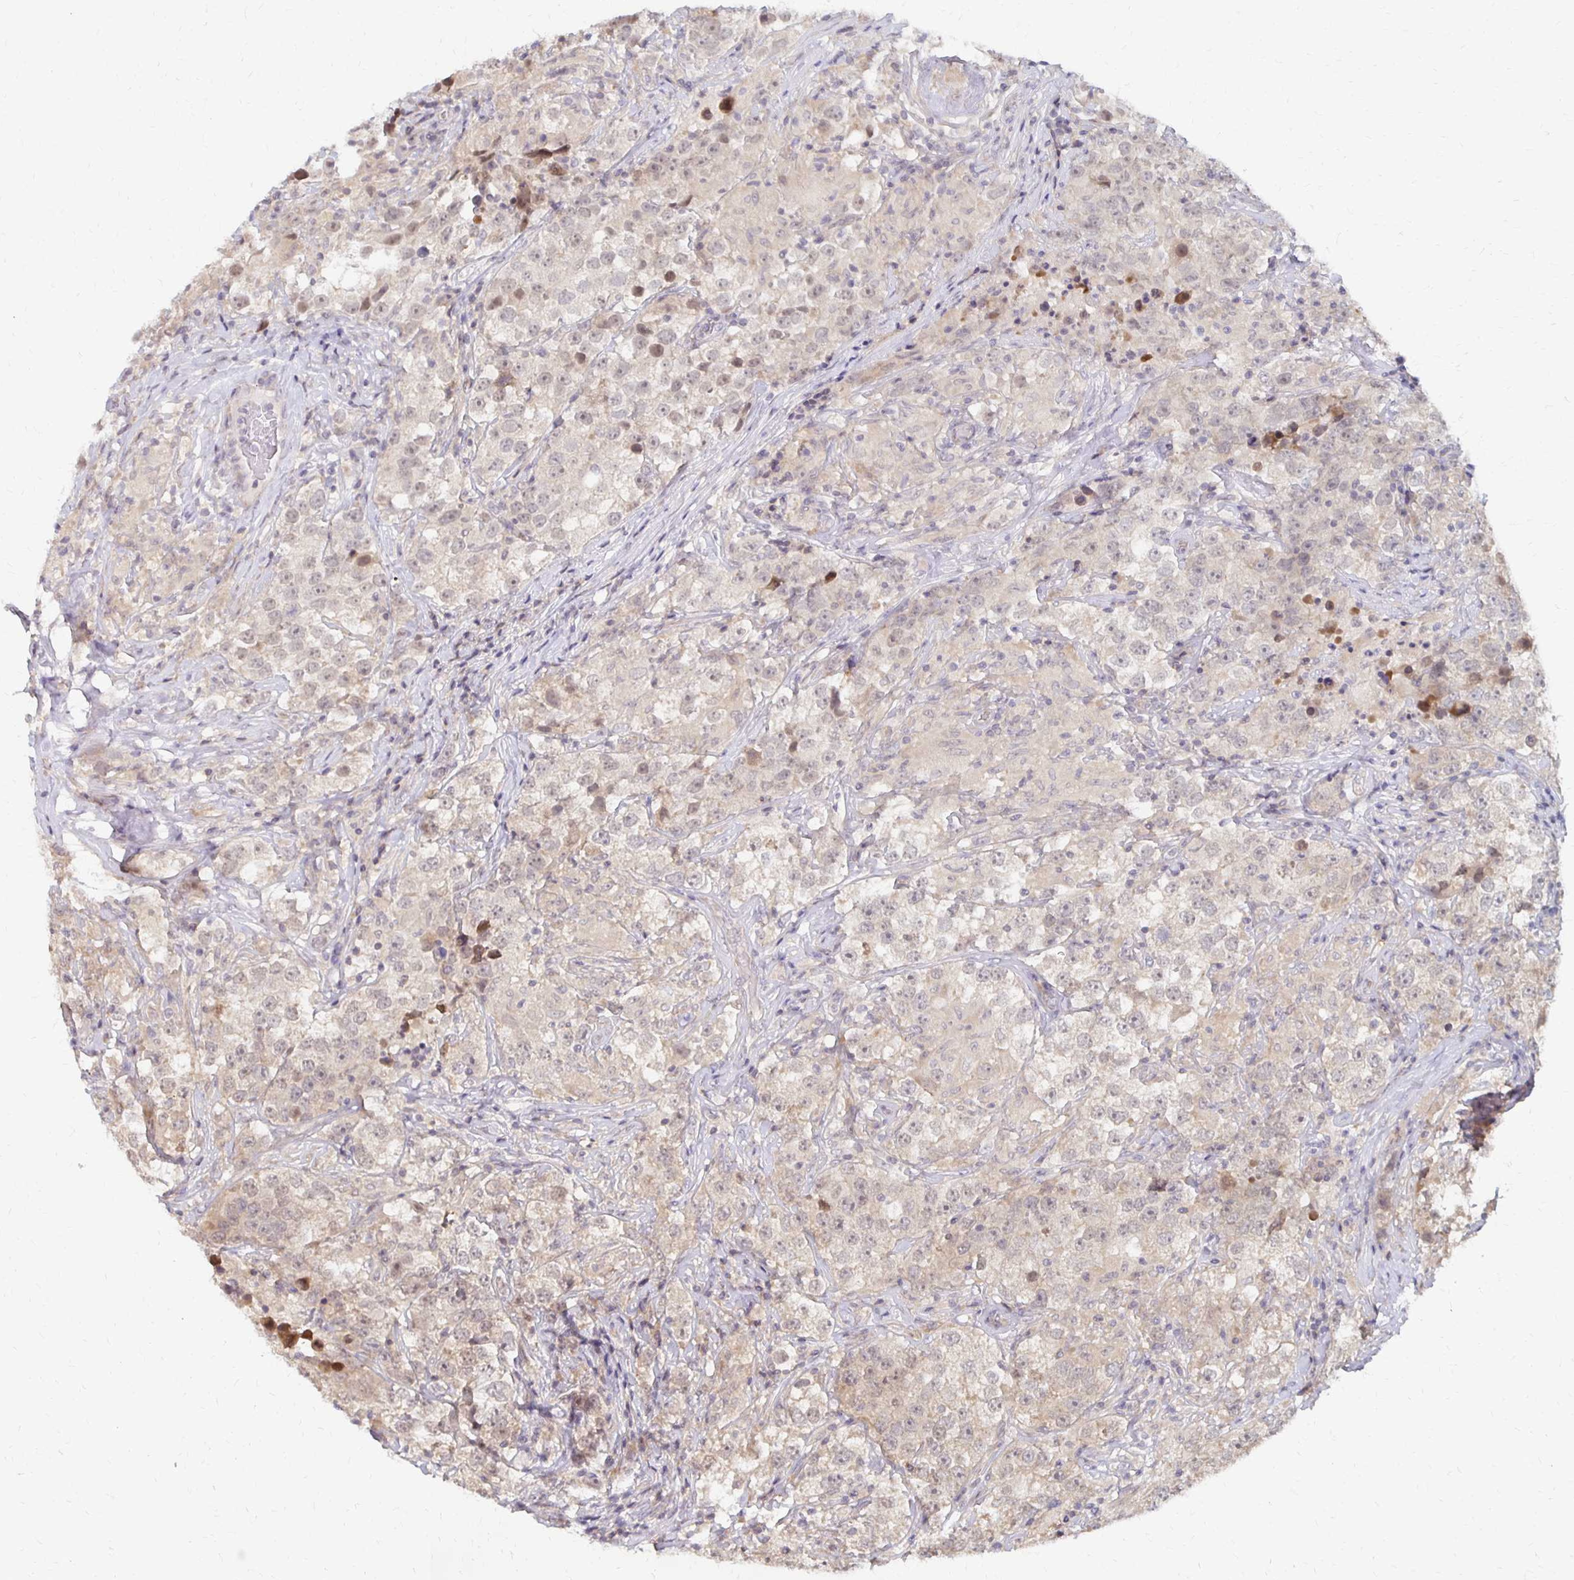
{"staining": {"intensity": "weak", "quantity": "25%-75%", "location": "cytoplasmic/membranous,nuclear"}, "tissue": "testis cancer", "cell_type": "Tumor cells", "image_type": "cancer", "snomed": [{"axis": "morphology", "description": "Seminoma, NOS"}, {"axis": "topography", "description": "Testis"}], "caption": "This photomicrograph reveals seminoma (testis) stained with immunohistochemistry (IHC) to label a protein in brown. The cytoplasmic/membranous and nuclear of tumor cells show weak positivity for the protein. Nuclei are counter-stained blue.", "gene": "PRKCB", "patient": {"sex": "male", "age": 46}}